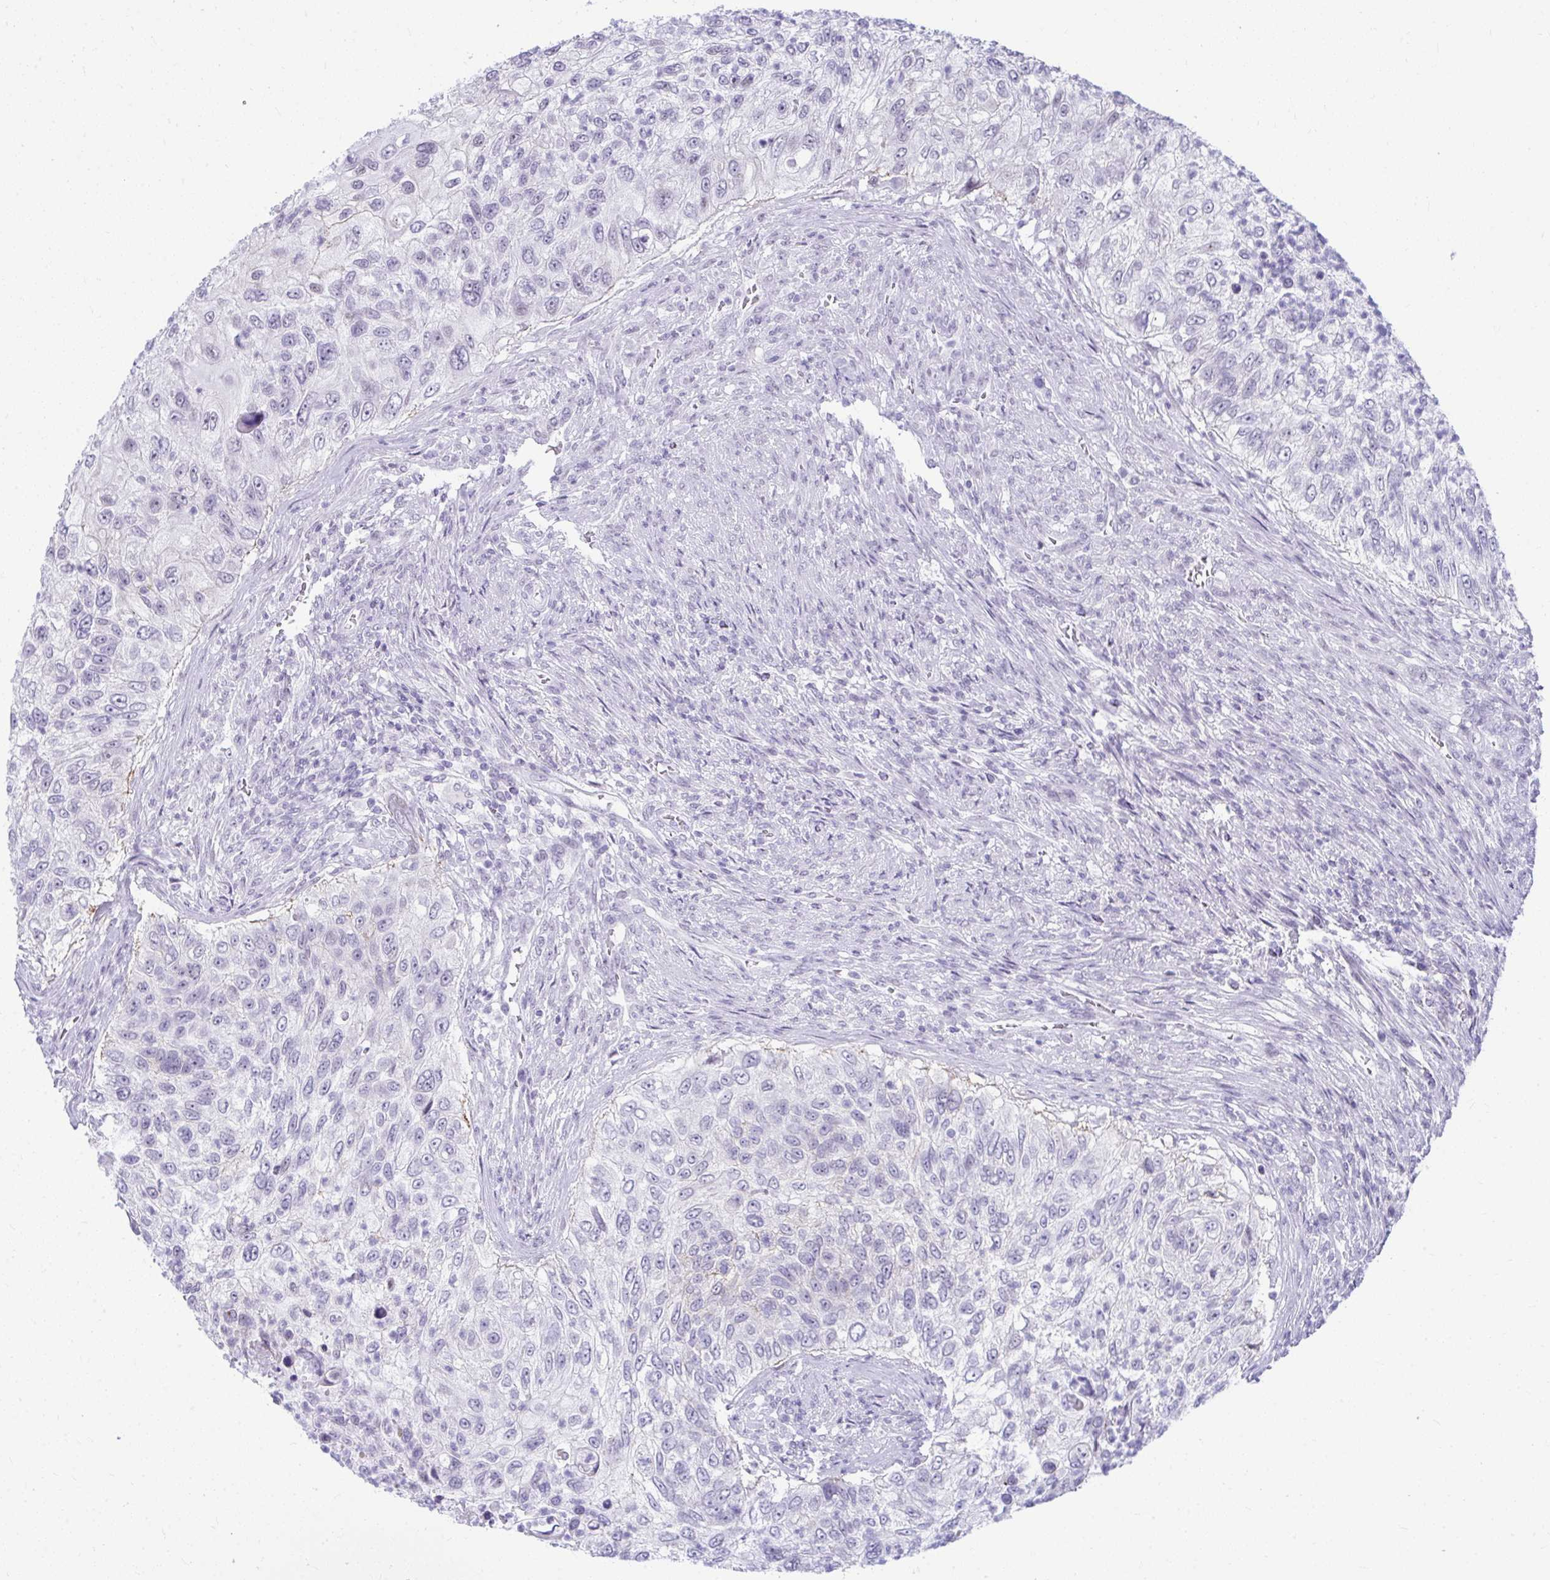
{"staining": {"intensity": "negative", "quantity": "none", "location": "none"}, "tissue": "urothelial cancer", "cell_type": "Tumor cells", "image_type": "cancer", "snomed": [{"axis": "morphology", "description": "Urothelial carcinoma, High grade"}, {"axis": "topography", "description": "Urinary bladder"}], "caption": "DAB immunohistochemical staining of urothelial carcinoma (high-grade) reveals no significant expression in tumor cells.", "gene": "OR5F1", "patient": {"sex": "female", "age": 60}}